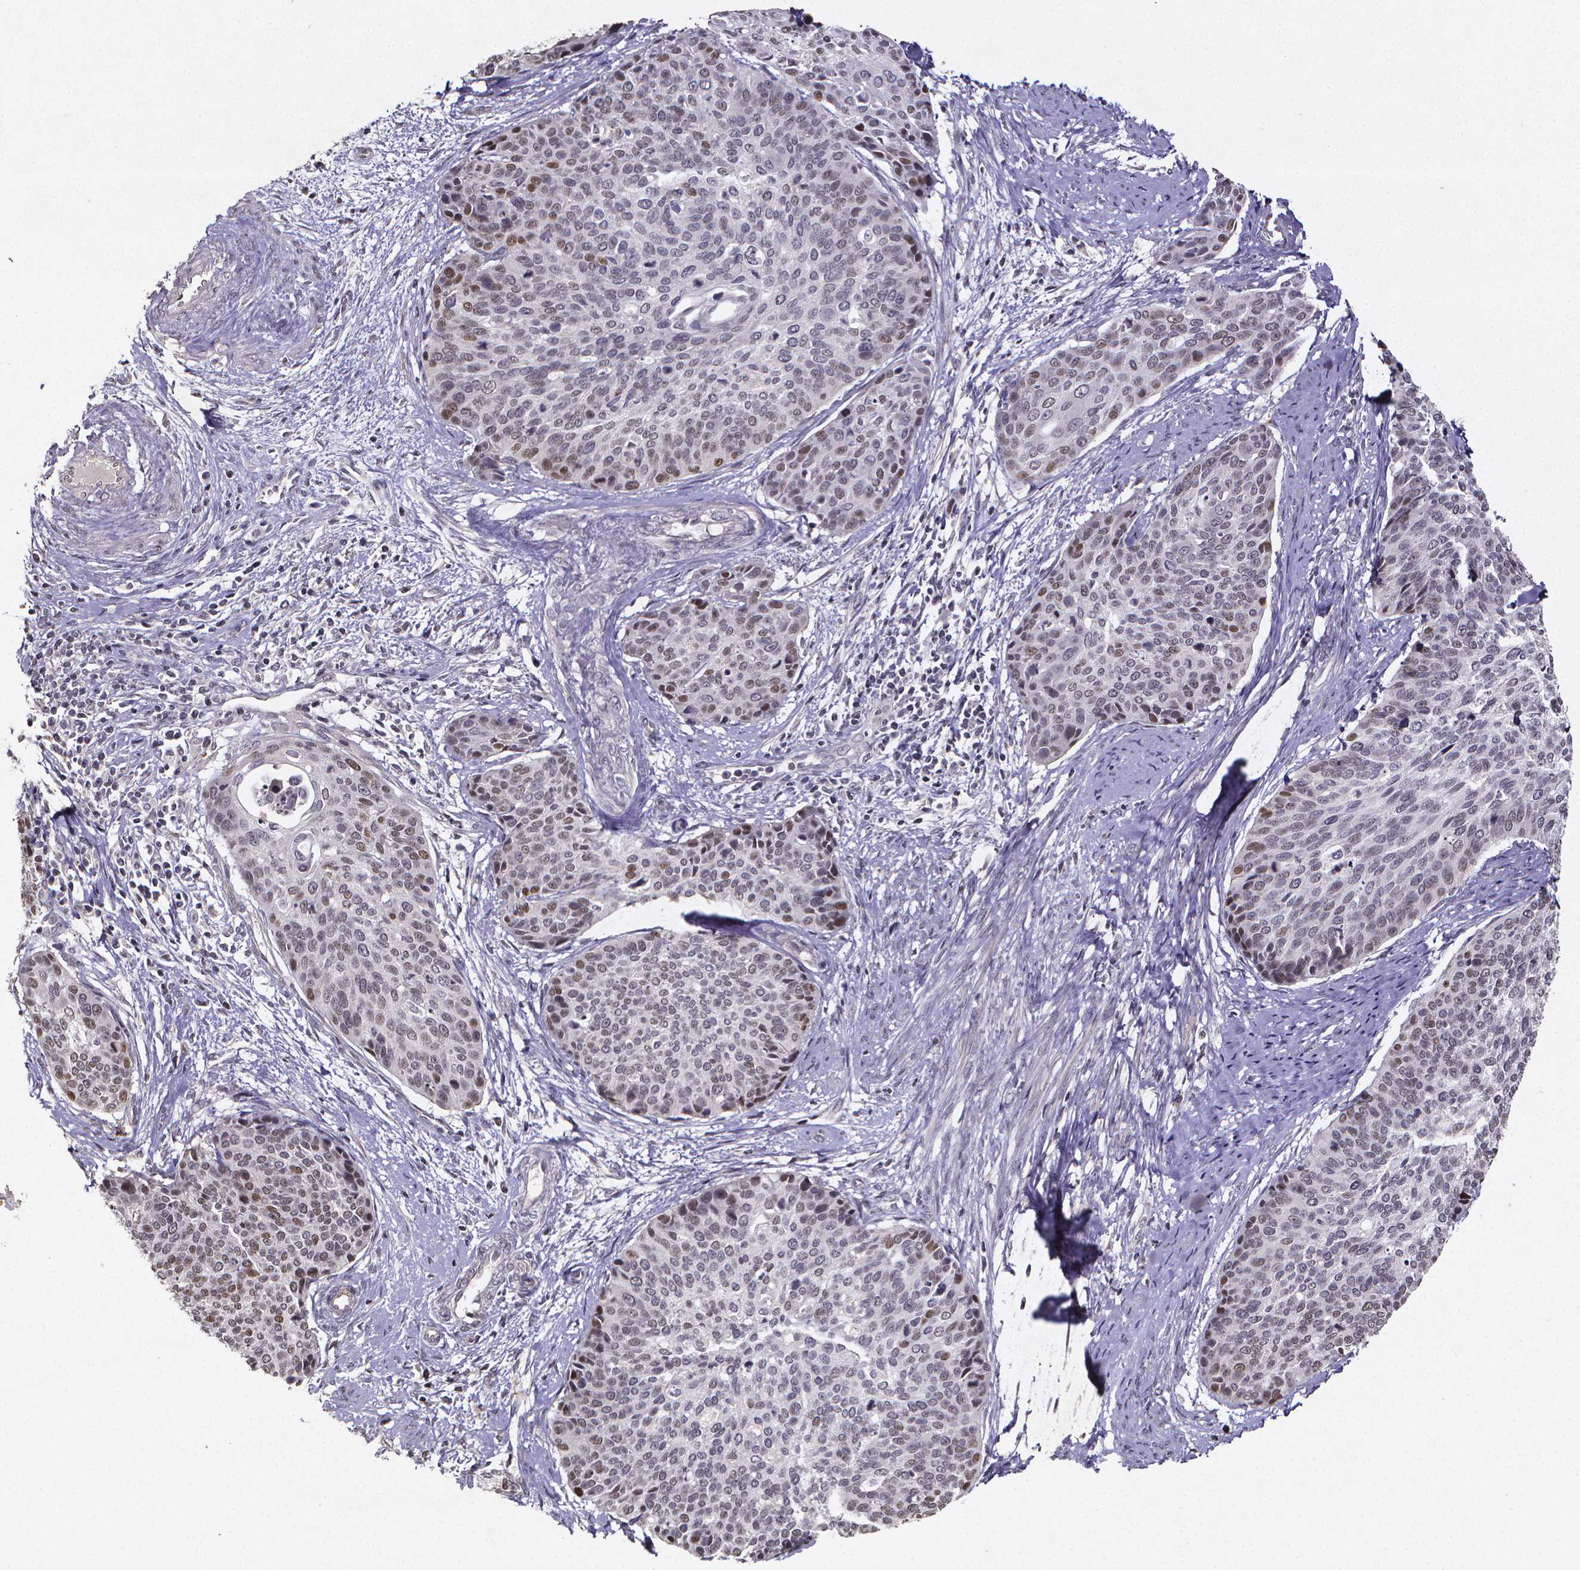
{"staining": {"intensity": "weak", "quantity": "<25%", "location": "nuclear"}, "tissue": "cervical cancer", "cell_type": "Tumor cells", "image_type": "cancer", "snomed": [{"axis": "morphology", "description": "Squamous cell carcinoma, NOS"}, {"axis": "topography", "description": "Cervix"}], "caption": "Immunohistochemical staining of human cervical cancer exhibits no significant positivity in tumor cells.", "gene": "TP73", "patient": {"sex": "female", "age": 69}}